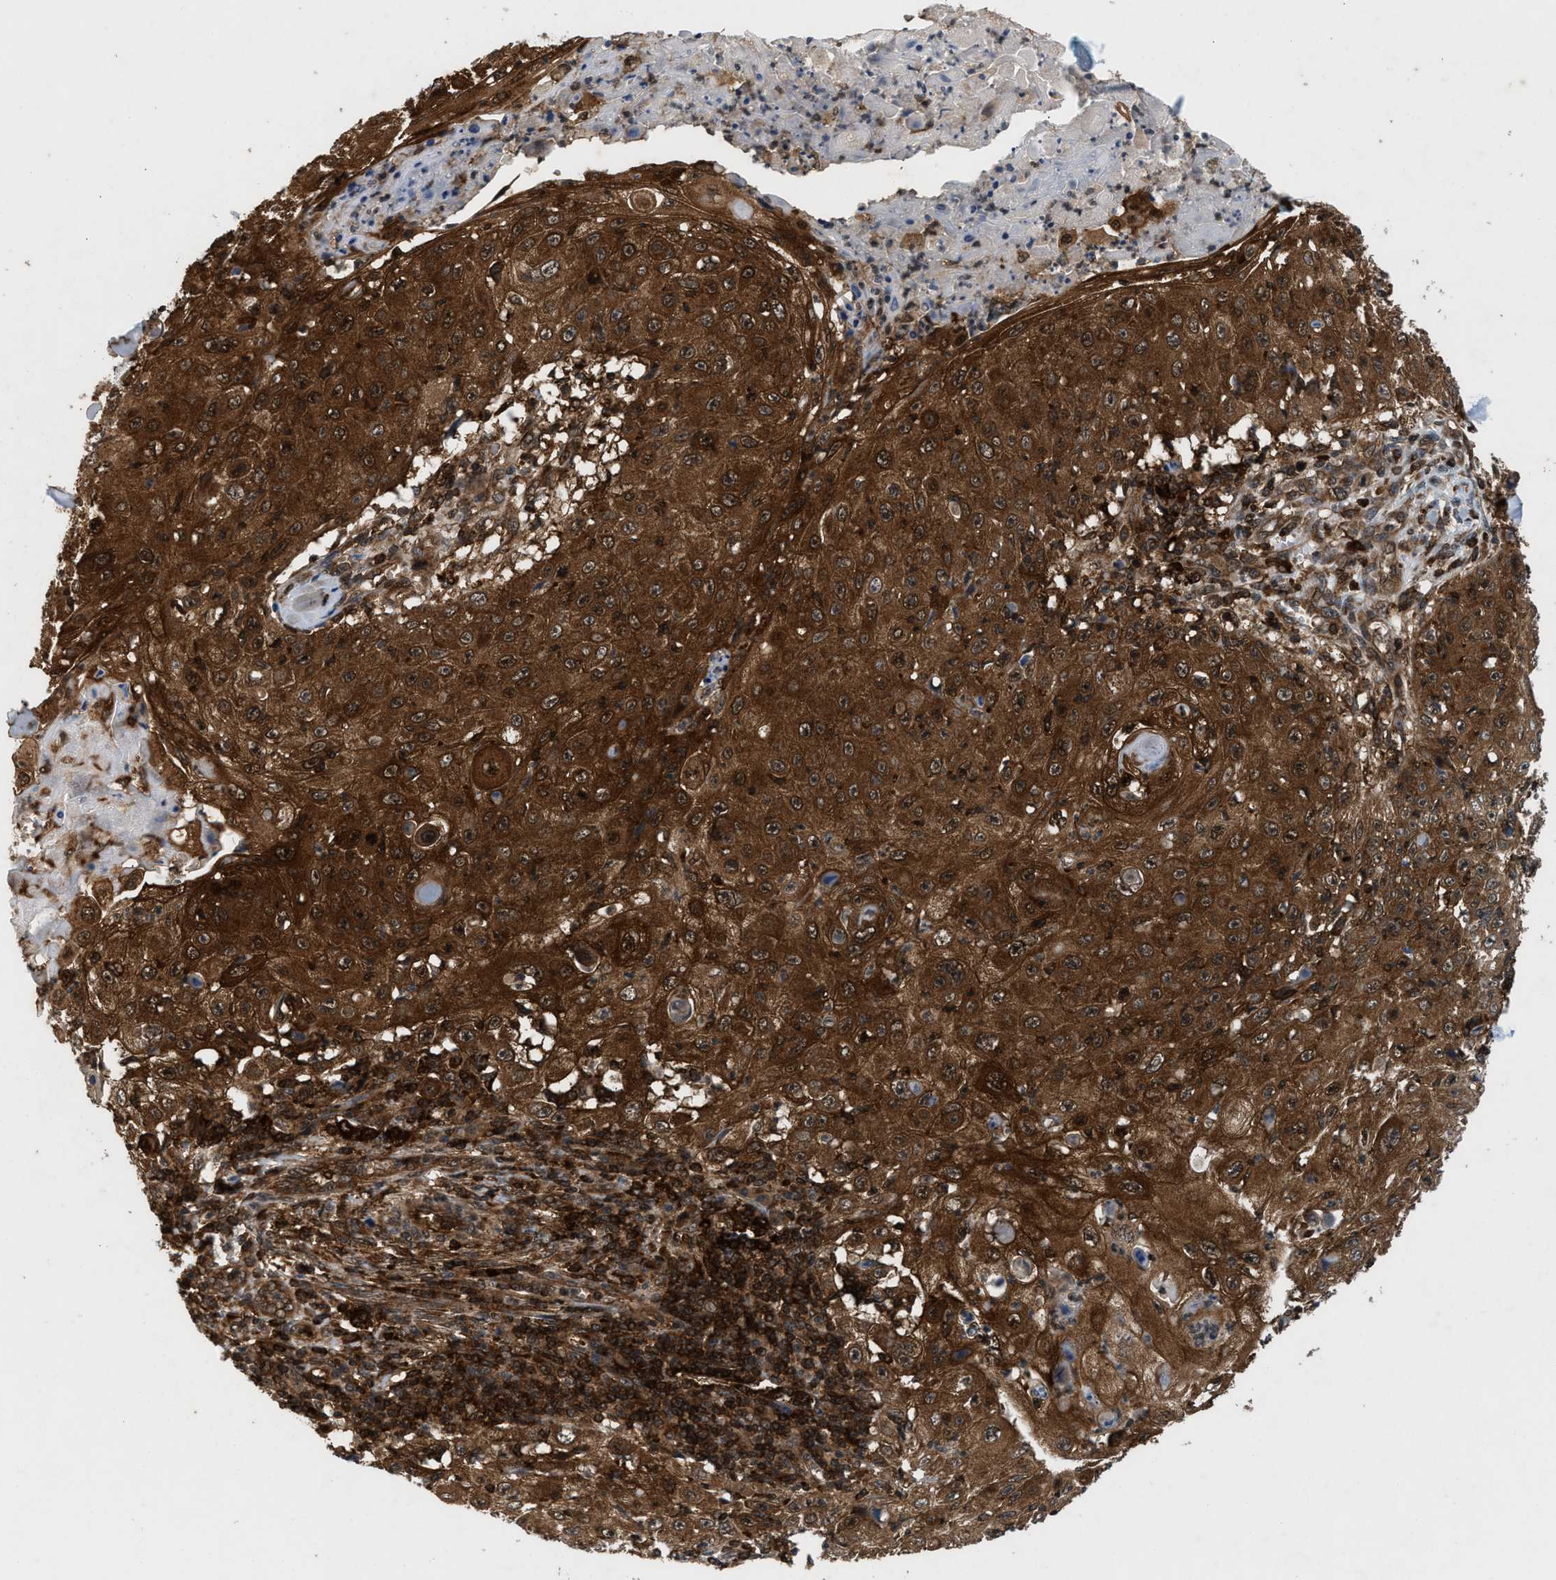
{"staining": {"intensity": "strong", "quantity": ">75%", "location": "cytoplasmic/membranous,nuclear"}, "tissue": "skin cancer", "cell_type": "Tumor cells", "image_type": "cancer", "snomed": [{"axis": "morphology", "description": "Squamous cell carcinoma, NOS"}, {"axis": "topography", "description": "Skin"}], "caption": "Skin squamous cell carcinoma stained with a brown dye displays strong cytoplasmic/membranous and nuclear positive expression in about >75% of tumor cells.", "gene": "OXSR1", "patient": {"sex": "male", "age": 86}}